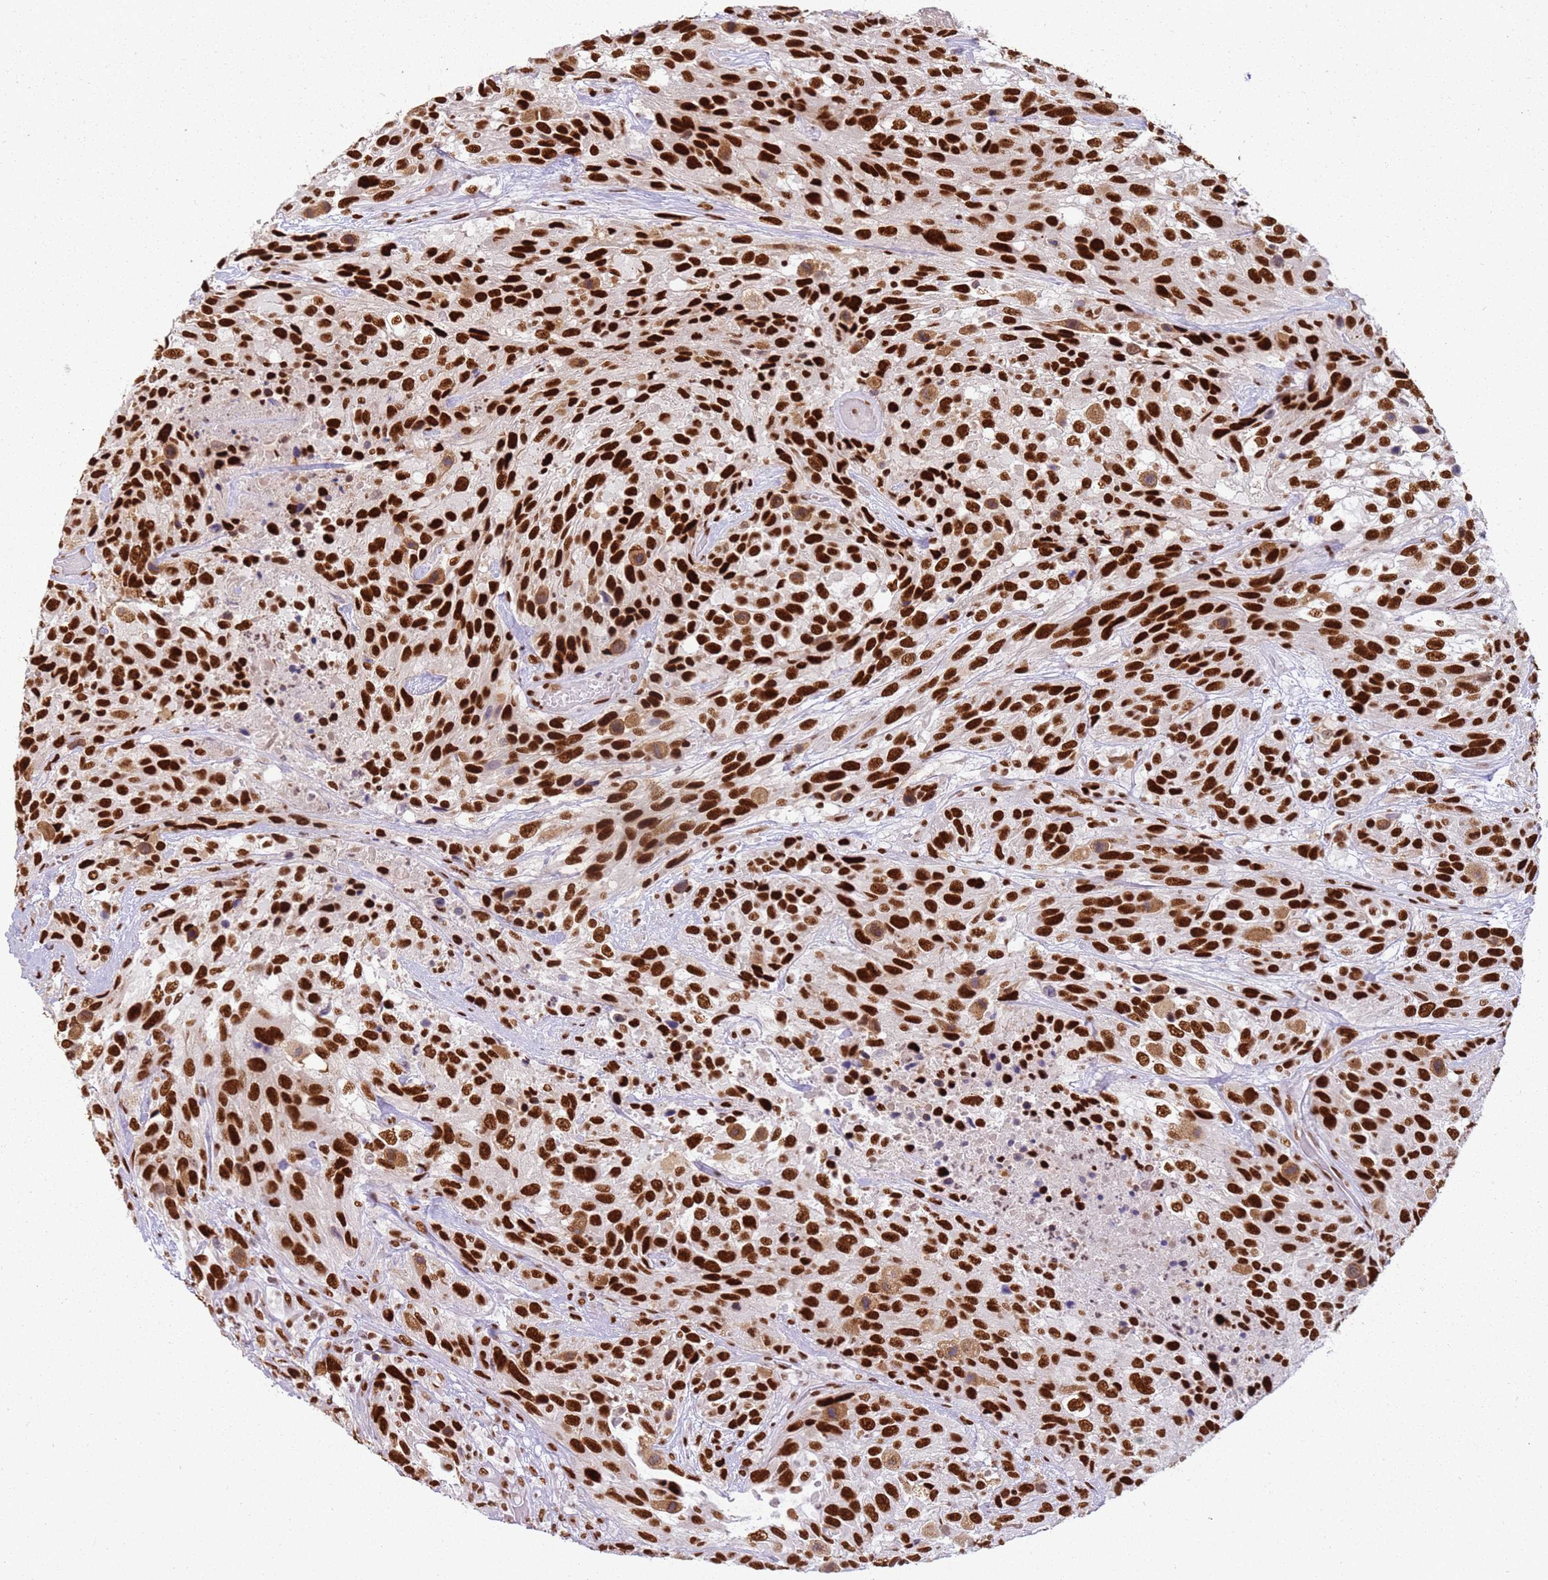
{"staining": {"intensity": "strong", "quantity": ">75%", "location": "nuclear"}, "tissue": "urothelial cancer", "cell_type": "Tumor cells", "image_type": "cancer", "snomed": [{"axis": "morphology", "description": "Urothelial carcinoma, High grade"}, {"axis": "topography", "description": "Urinary bladder"}], "caption": "Immunohistochemistry of urothelial cancer reveals high levels of strong nuclear staining in approximately >75% of tumor cells. (DAB = brown stain, brightfield microscopy at high magnification).", "gene": "TENT4A", "patient": {"sex": "female", "age": 70}}